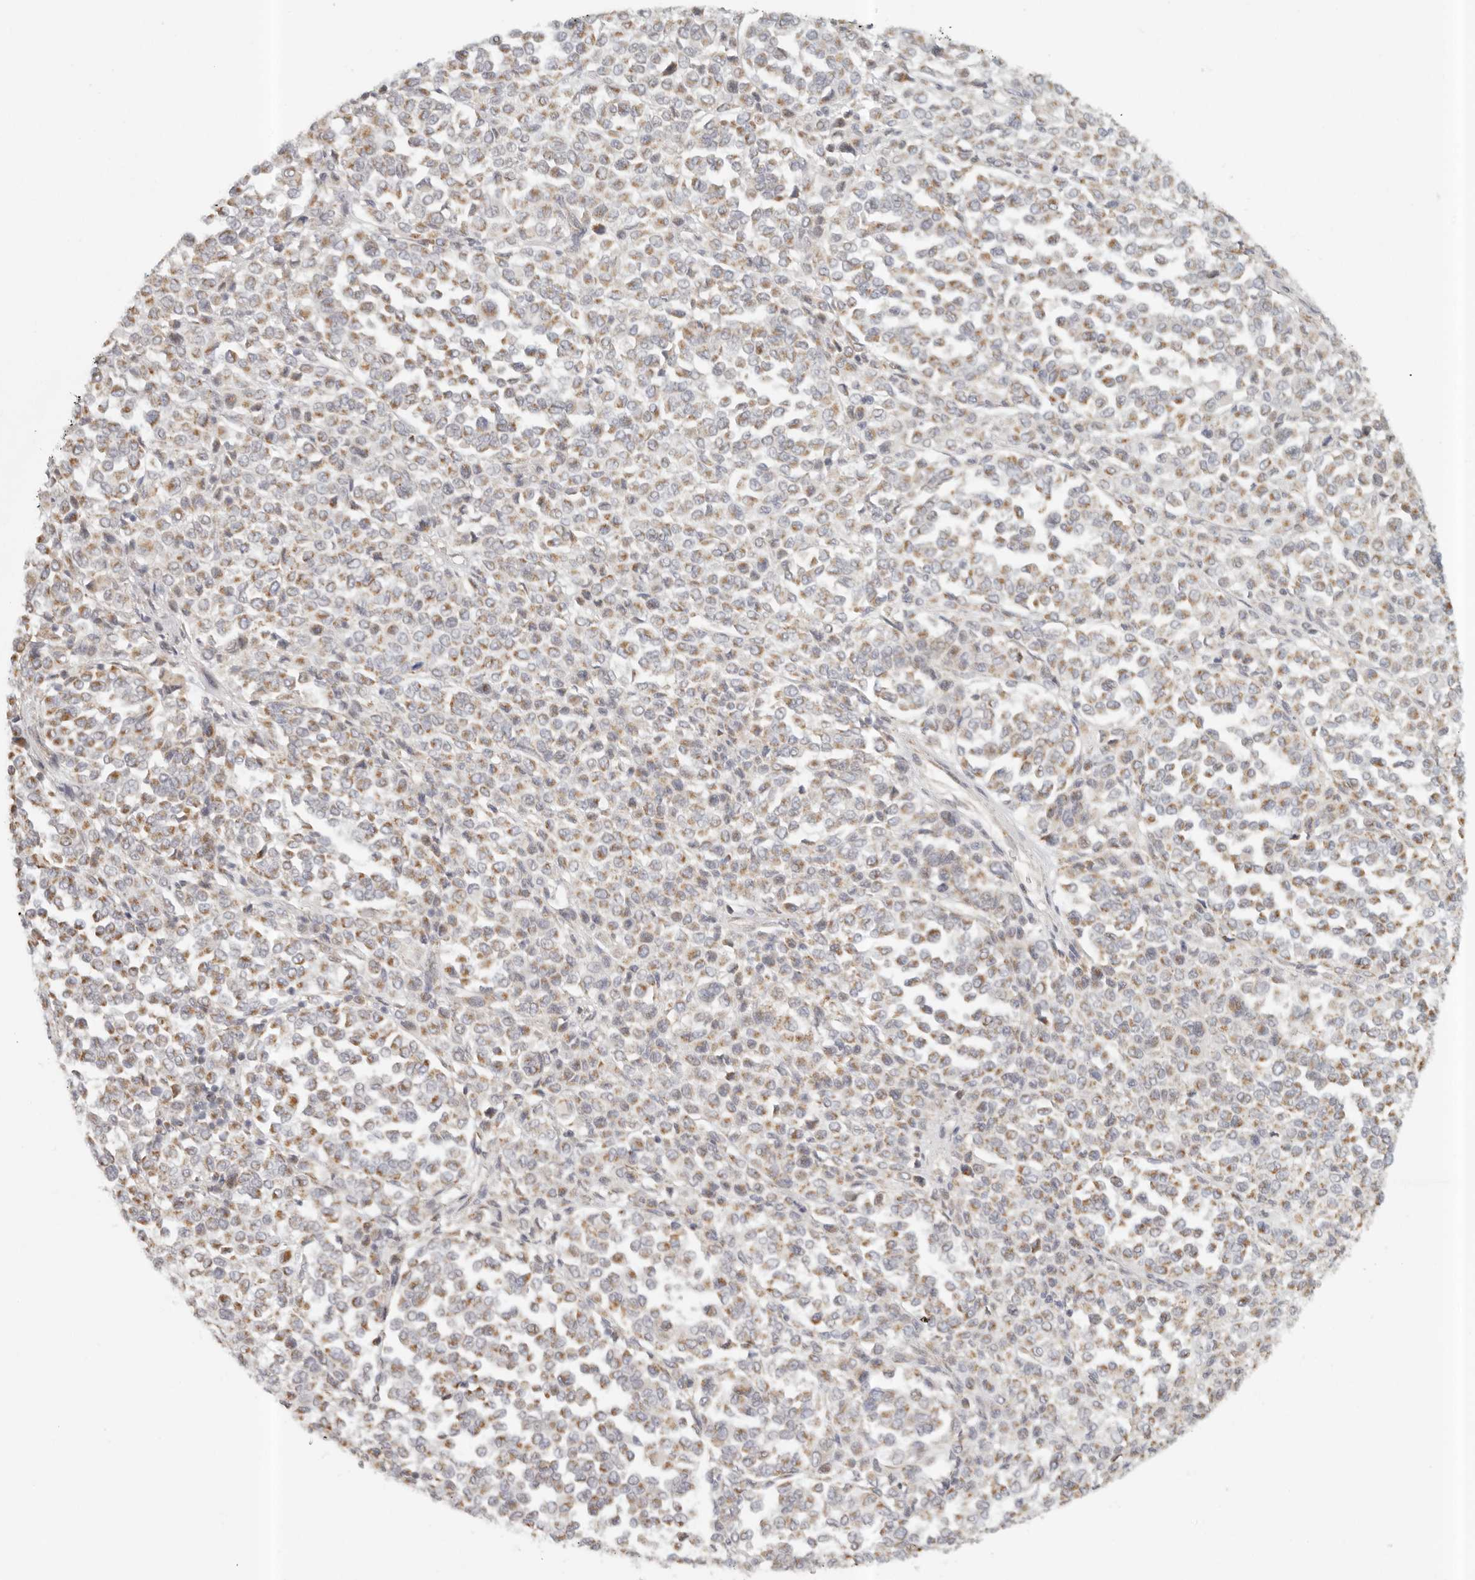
{"staining": {"intensity": "moderate", "quantity": ">75%", "location": "cytoplasmic/membranous"}, "tissue": "melanoma", "cell_type": "Tumor cells", "image_type": "cancer", "snomed": [{"axis": "morphology", "description": "Malignant melanoma, Metastatic site"}, {"axis": "topography", "description": "Pancreas"}], "caption": "Melanoma was stained to show a protein in brown. There is medium levels of moderate cytoplasmic/membranous positivity in about >75% of tumor cells.", "gene": "KDF1", "patient": {"sex": "female", "age": 30}}